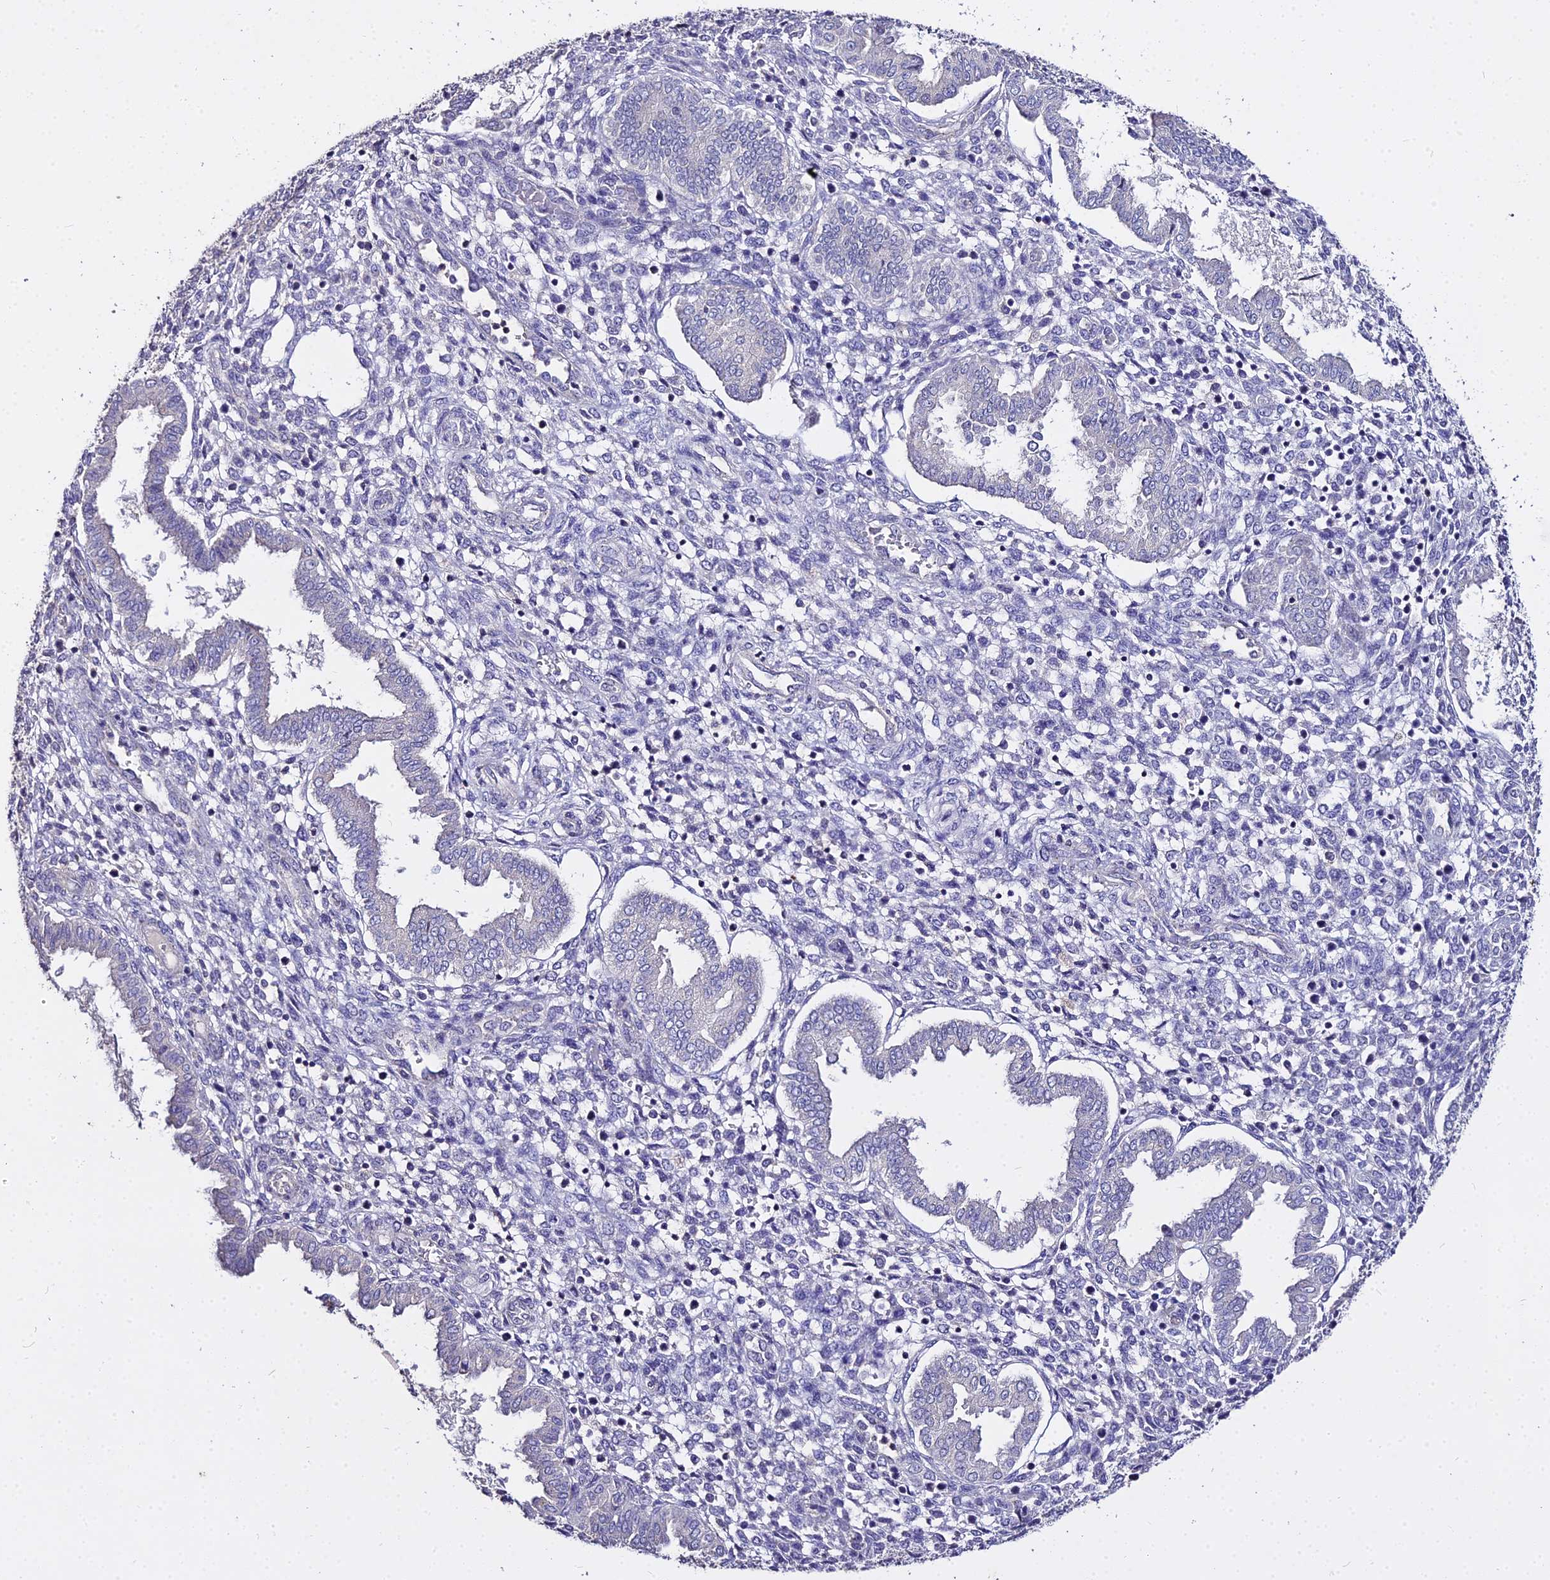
{"staining": {"intensity": "negative", "quantity": "none", "location": "none"}, "tissue": "endometrium", "cell_type": "Cells in endometrial stroma", "image_type": "normal", "snomed": [{"axis": "morphology", "description": "Normal tissue, NOS"}, {"axis": "topography", "description": "Endometrium"}], "caption": "Image shows no protein expression in cells in endometrial stroma of unremarkable endometrium.", "gene": "GLYAT", "patient": {"sex": "female", "age": 24}}